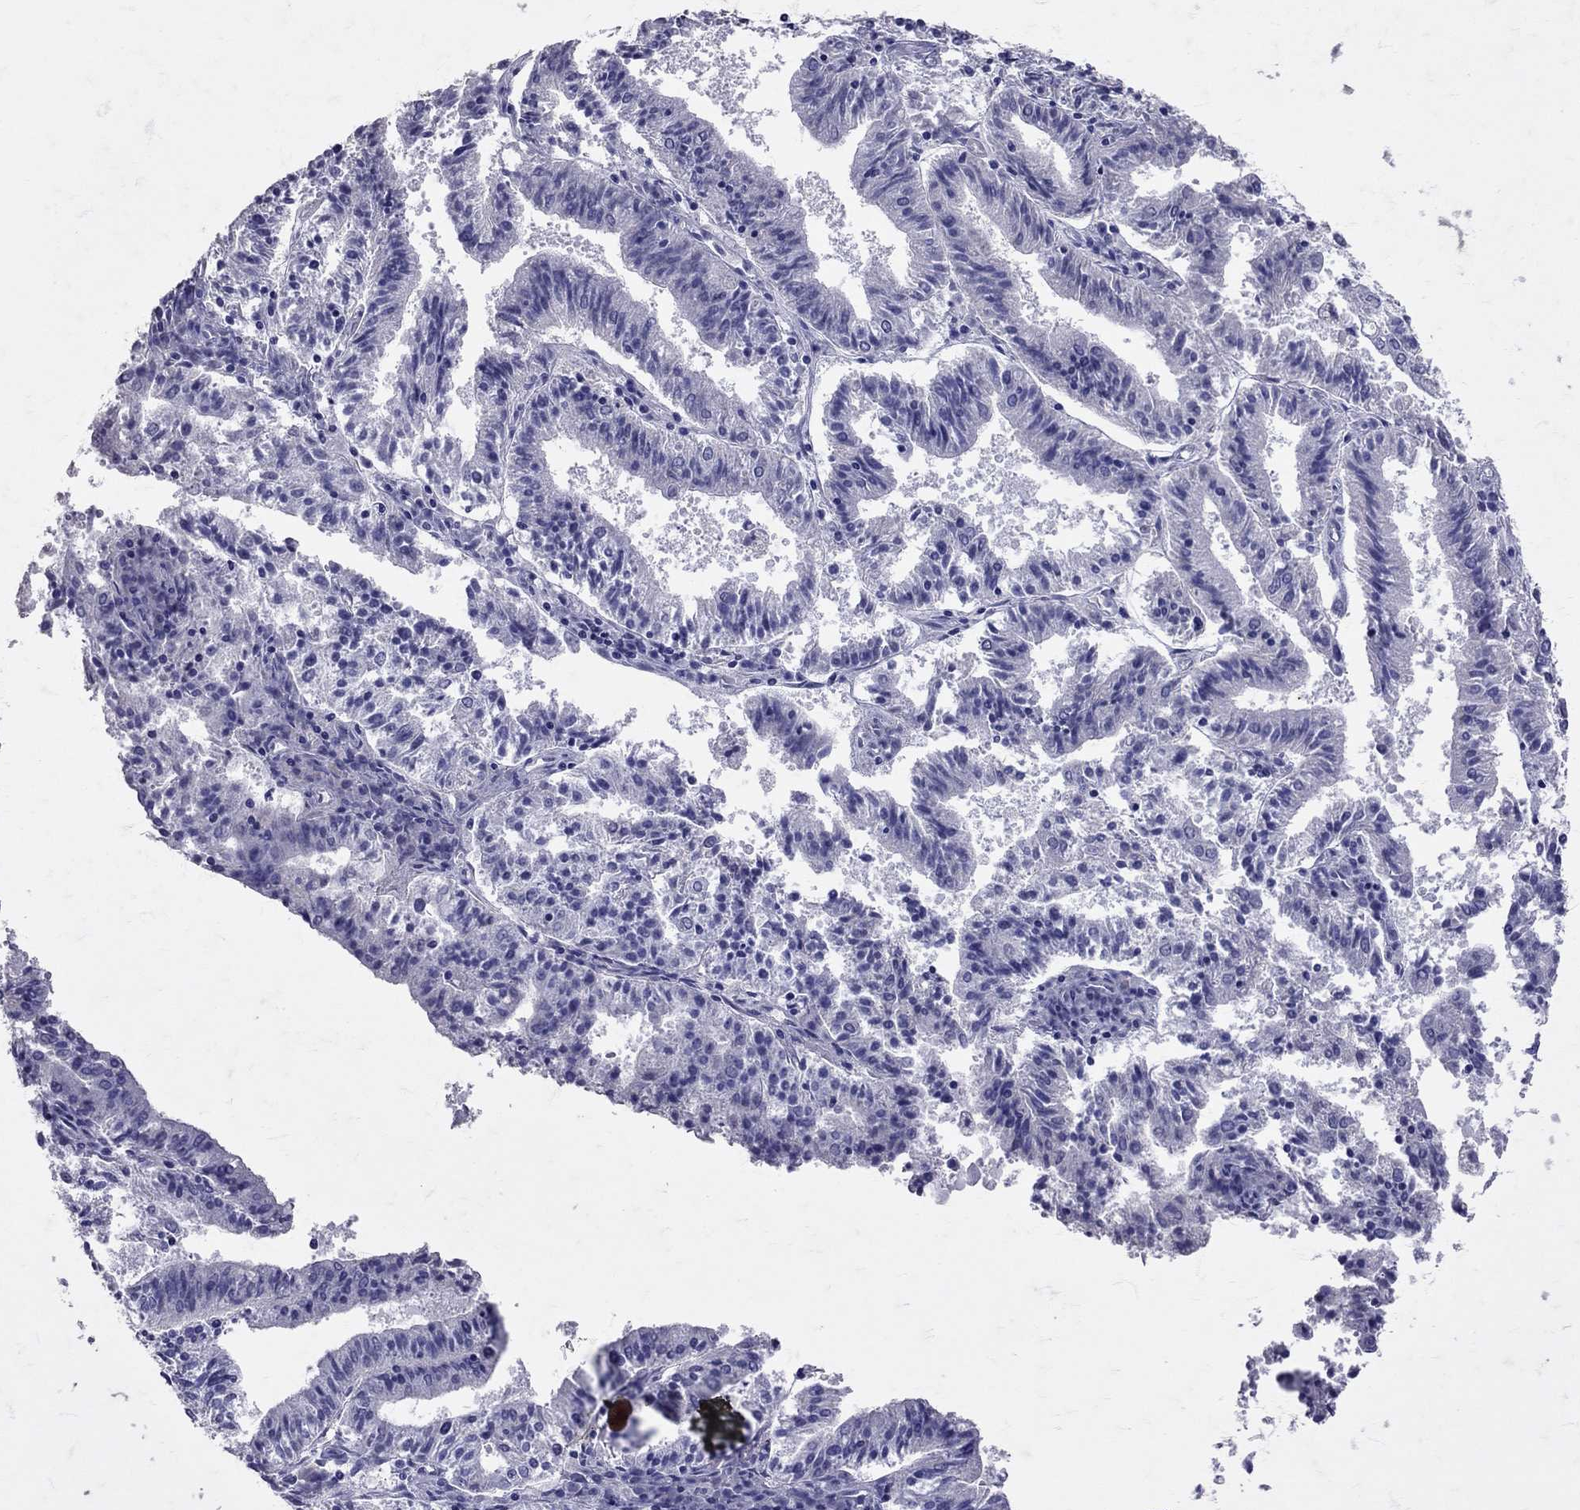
{"staining": {"intensity": "negative", "quantity": "none", "location": "none"}, "tissue": "endometrial cancer", "cell_type": "Tumor cells", "image_type": "cancer", "snomed": [{"axis": "morphology", "description": "Adenocarcinoma, NOS"}, {"axis": "topography", "description": "Endometrium"}], "caption": "High power microscopy micrograph of an IHC histopathology image of endometrial cancer, revealing no significant positivity in tumor cells.", "gene": "SST", "patient": {"sex": "female", "age": 82}}